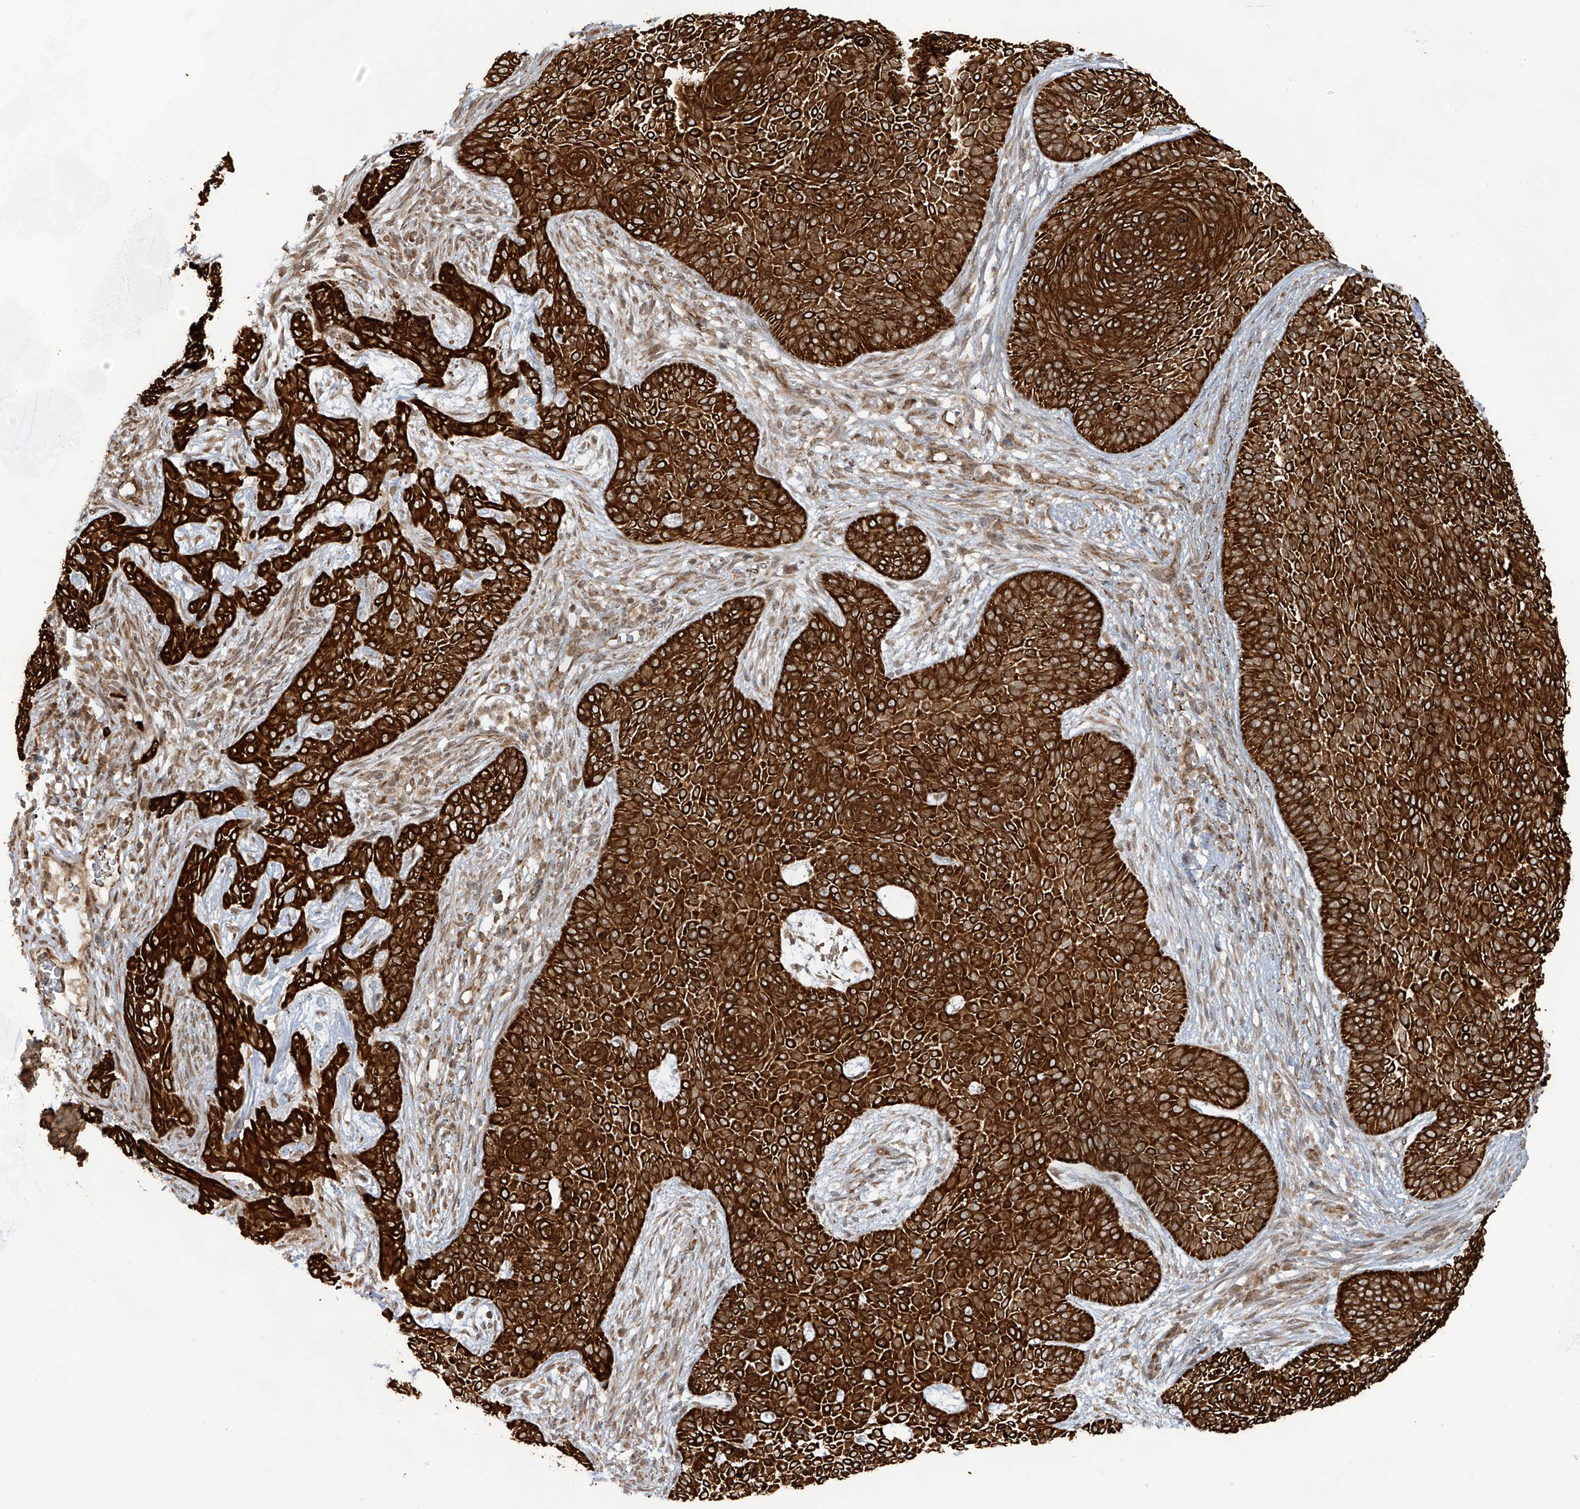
{"staining": {"intensity": "strong", "quantity": ">75%", "location": "cytoplasmic/membranous"}, "tissue": "skin cancer", "cell_type": "Tumor cells", "image_type": "cancer", "snomed": [{"axis": "morphology", "description": "Basal cell carcinoma"}, {"axis": "topography", "description": "Skin"}], "caption": "Tumor cells demonstrate high levels of strong cytoplasmic/membranous expression in about >75% of cells in human basal cell carcinoma (skin).", "gene": "TRIM67", "patient": {"sex": "male", "age": 85}}